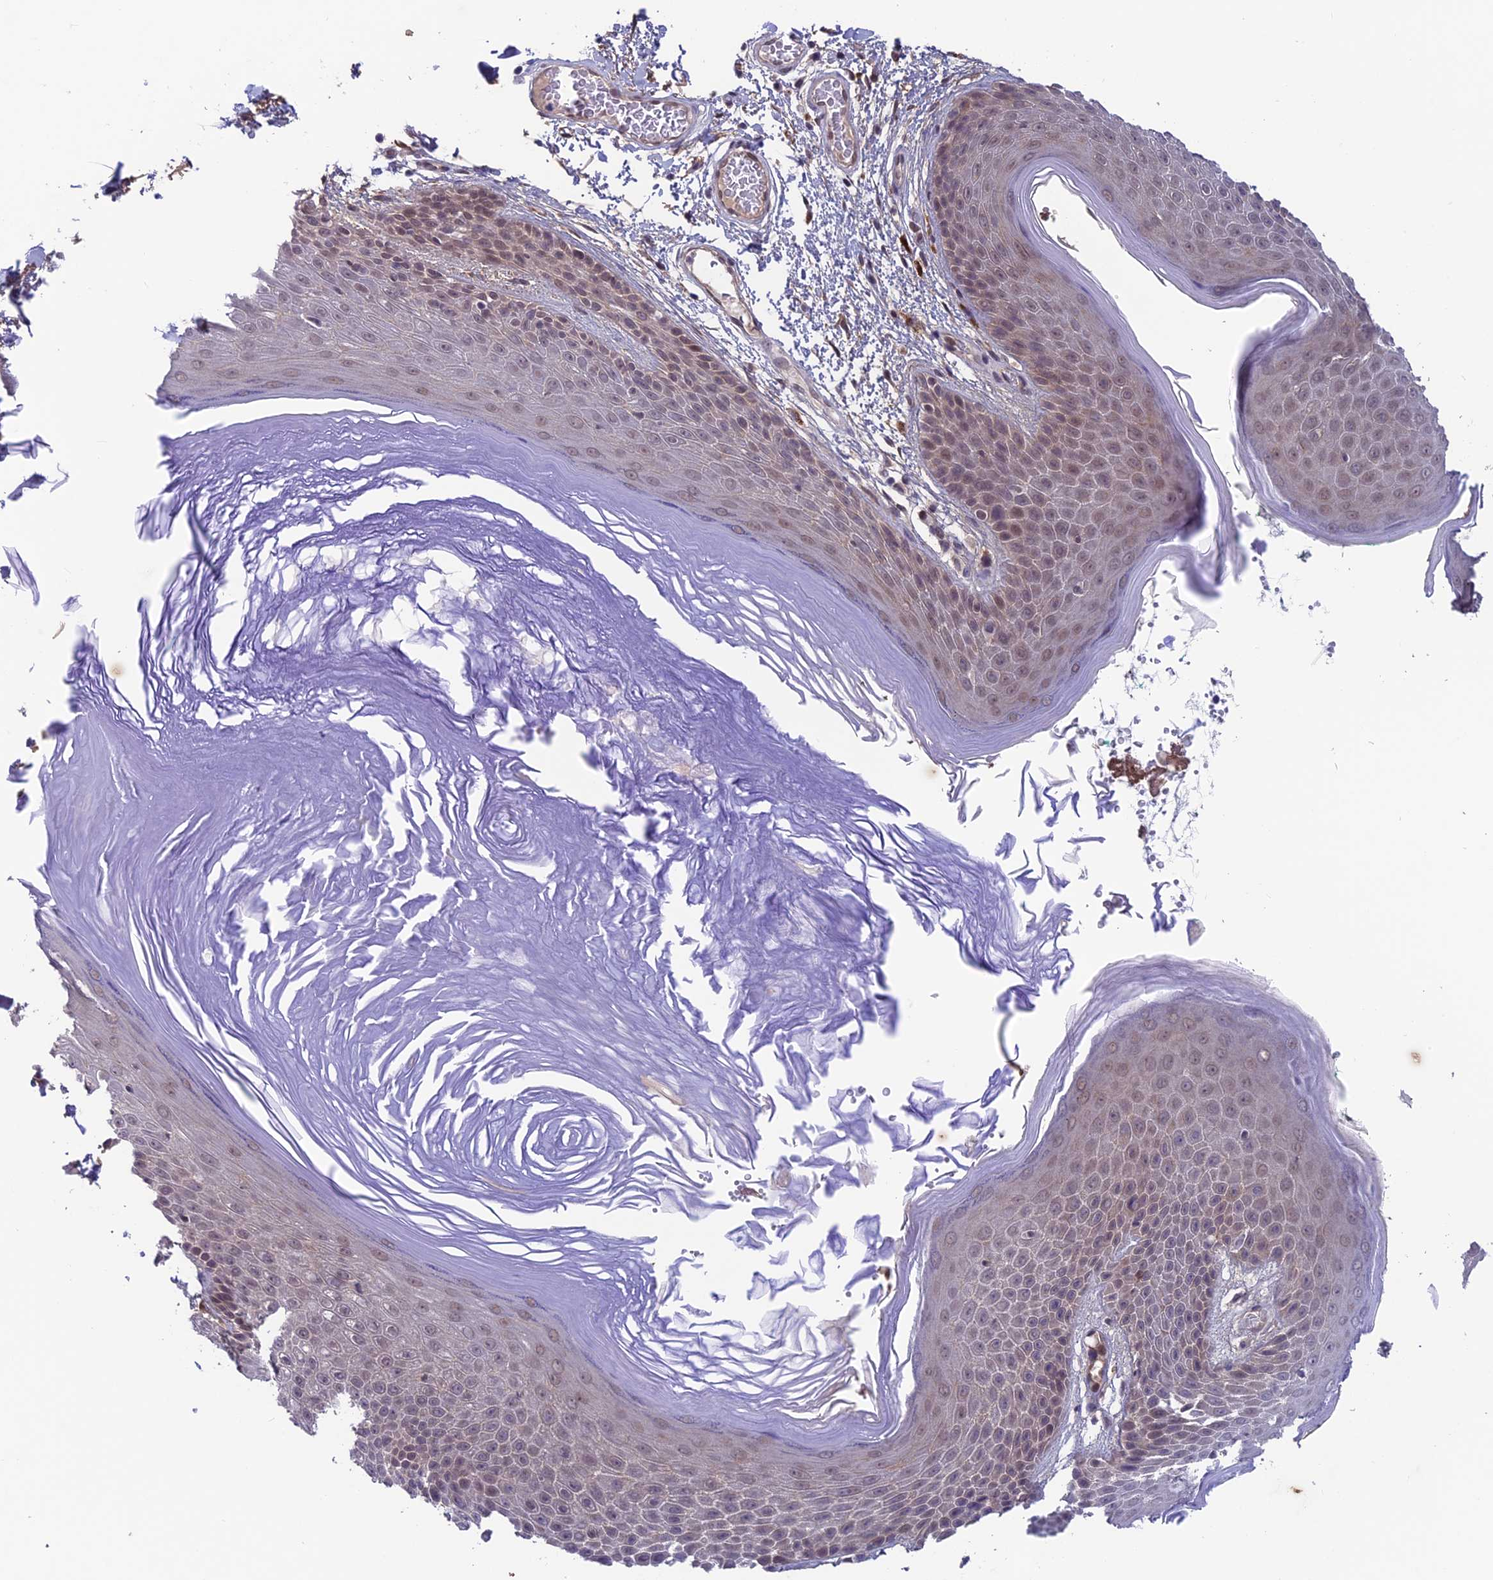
{"staining": {"intensity": "moderate", "quantity": "<25%", "location": "cytoplasmic/membranous,nuclear"}, "tissue": "skin", "cell_type": "Epidermal cells", "image_type": "normal", "snomed": [{"axis": "morphology", "description": "Normal tissue, NOS"}, {"axis": "topography", "description": "Anal"}], "caption": "This histopathology image shows immunohistochemistry staining of unremarkable skin, with low moderate cytoplasmic/membranous,nuclear expression in about <25% of epidermal cells.", "gene": "FKBPL", "patient": {"sex": "male", "age": 74}}